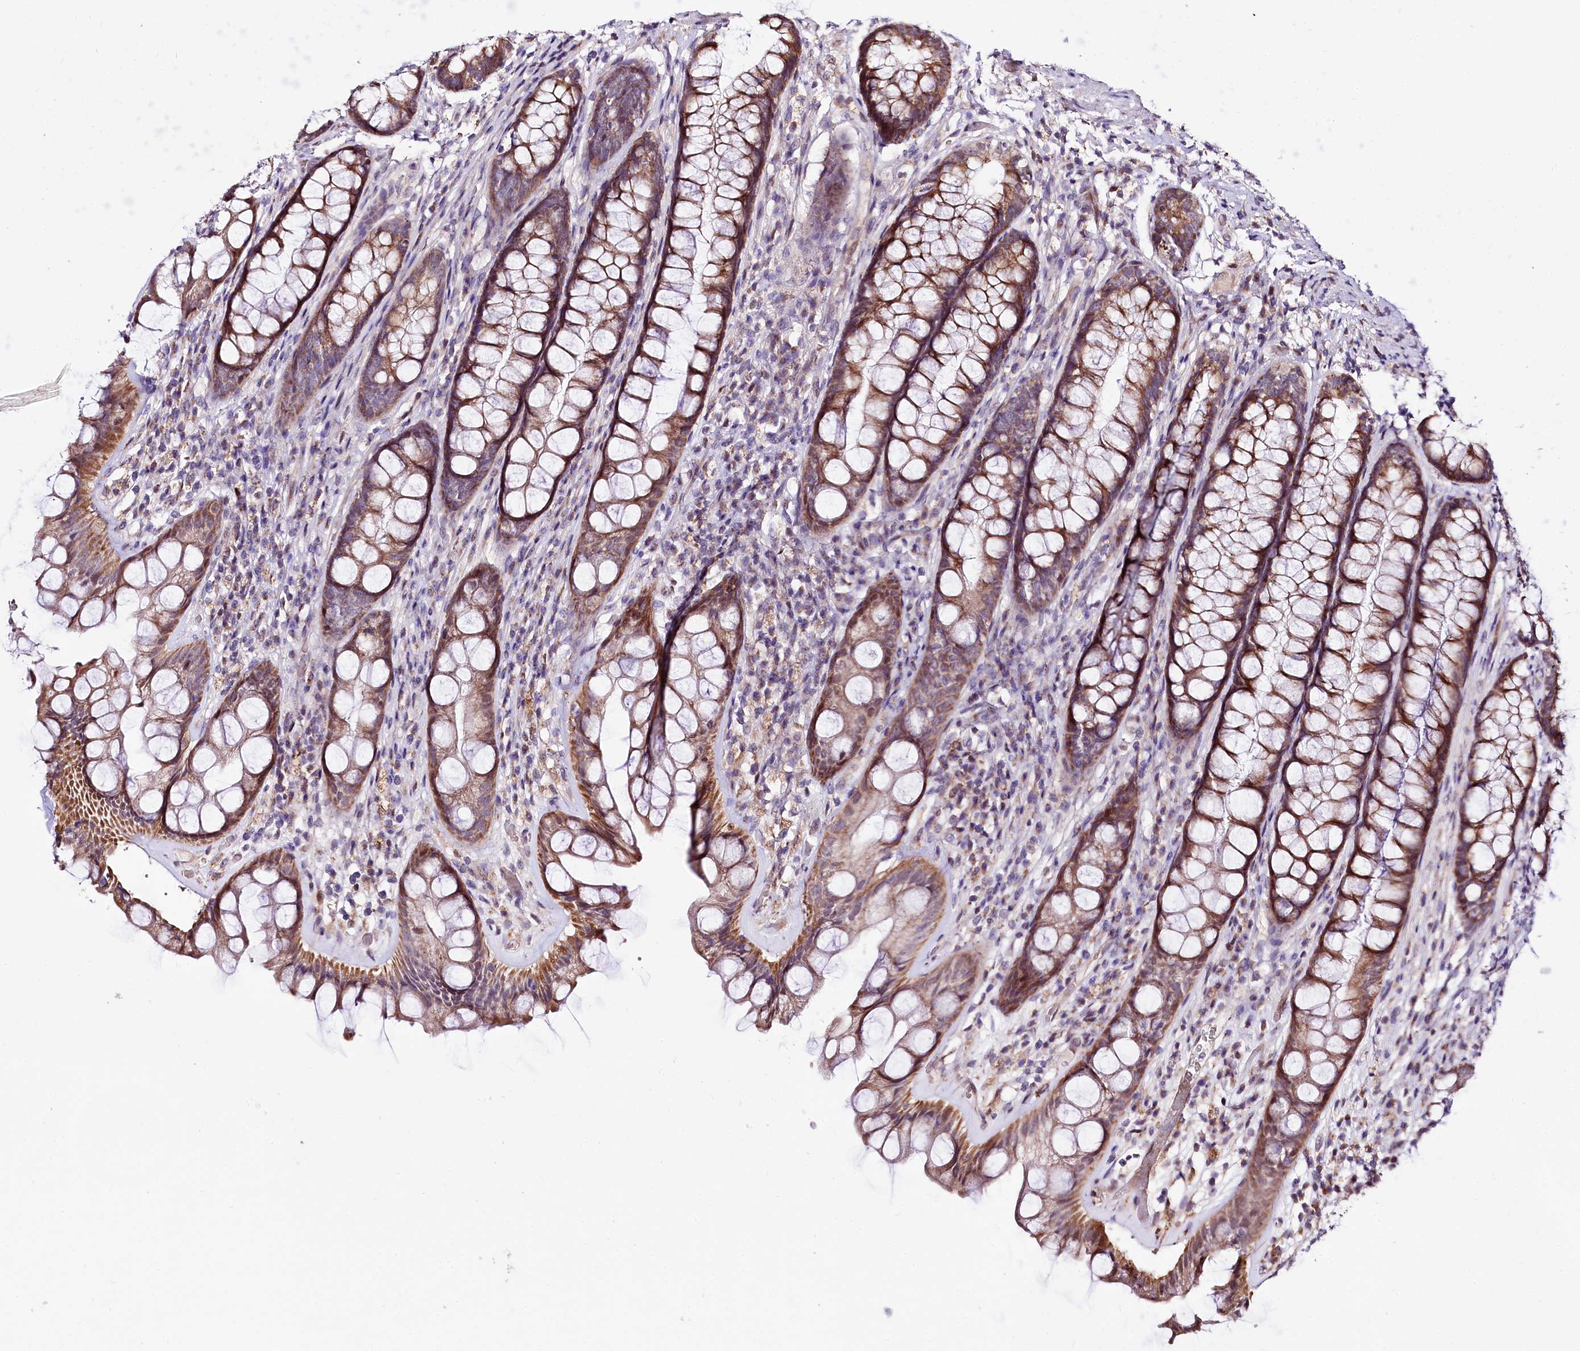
{"staining": {"intensity": "moderate", "quantity": ">75%", "location": "cytoplasmic/membranous"}, "tissue": "rectum", "cell_type": "Glandular cells", "image_type": "normal", "snomed": [{"axis": "morphology", "description": "Normal tissue, NOS"}, {"axis": "topography", "description": "Rectum"}], "caption": "IHC image of unremarkable rectum: rectum stained using IHC exhibits medium levels of moderate protein expression localized specifically in the cytoplasmic/membranous of glandular cells, appearing as a cytoplasmic/membranous brown color.", "gene": "ST7", "patient": {"sex": "male", "age": 74}}